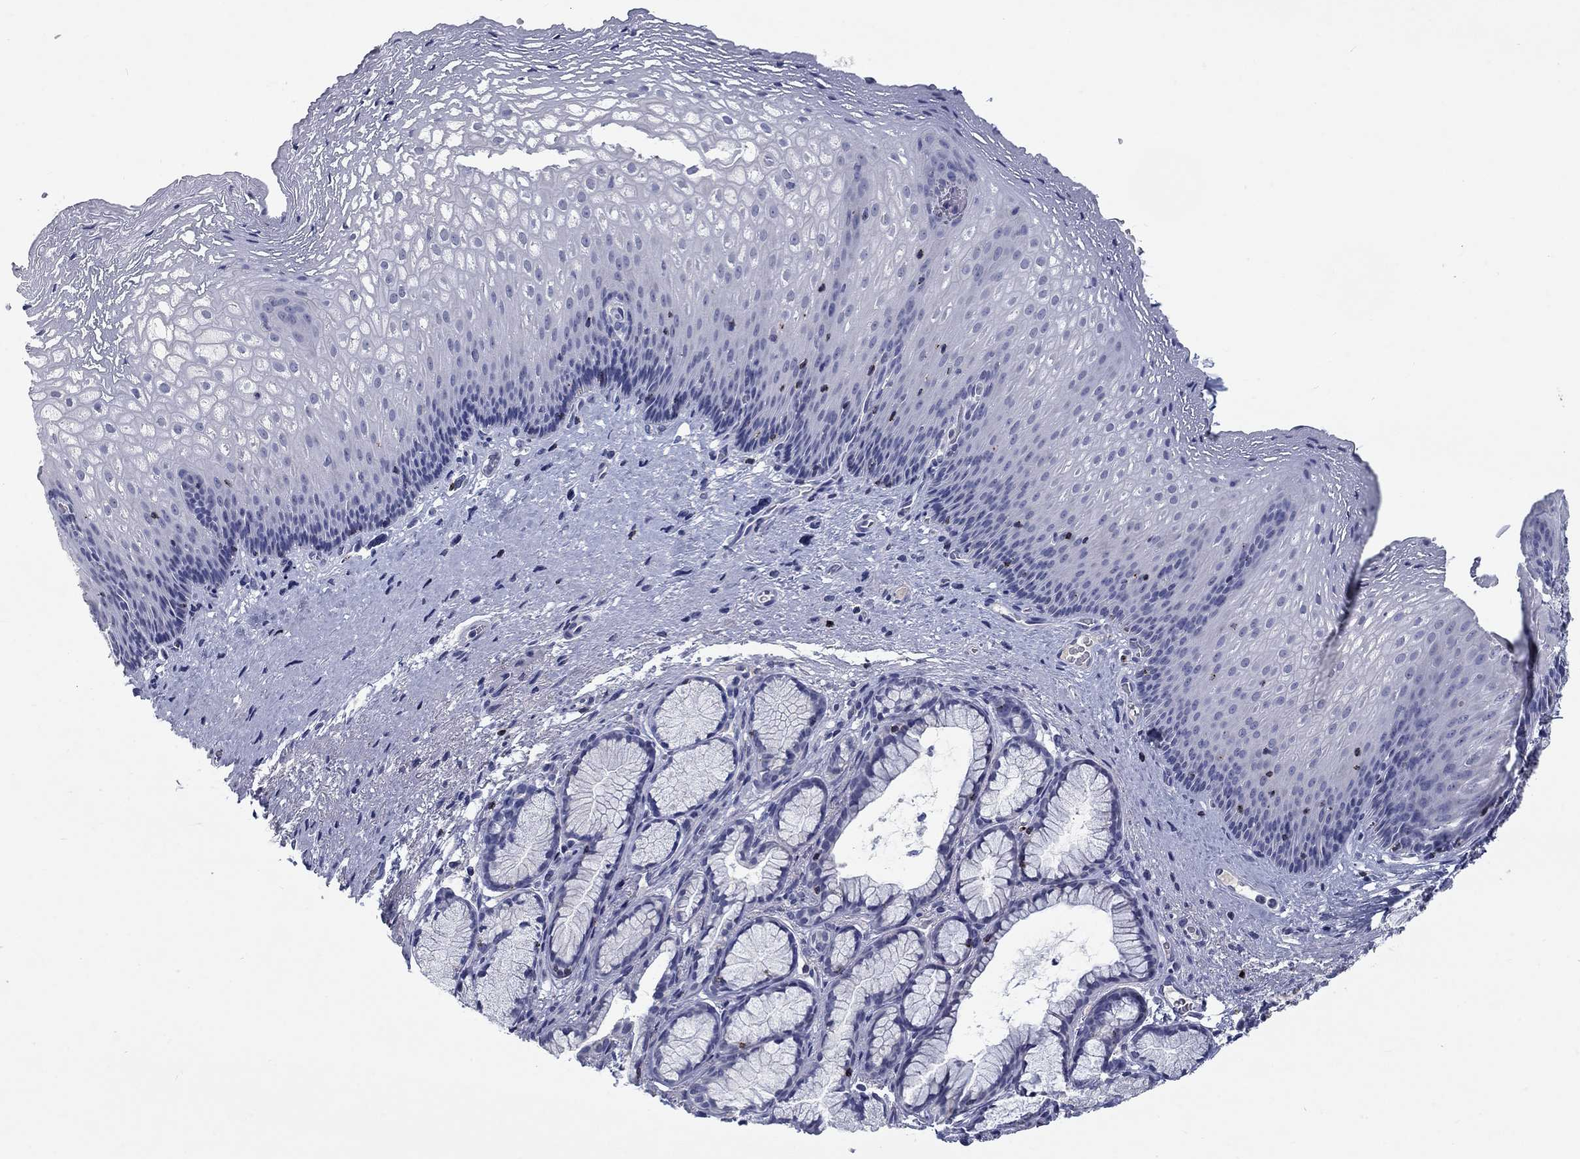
{"staining": {"intensity": "negative", "quantity": "none", "location": "none"}, "tissue": "esophagus", "cell_type": "Squamous epithelial cells", "image_type": "normal", "snomed": [{"axis": "morphology", "description": "Normal tissue, NOS"}, {"axis": "topography", "description": "Esophagus"}], "caption": "Human esophagus stained for a protein using IHC shows no staining in squamous epithelial cells.", "gene": "GZMA", "patient": {"sex": "male", "age": 76}}